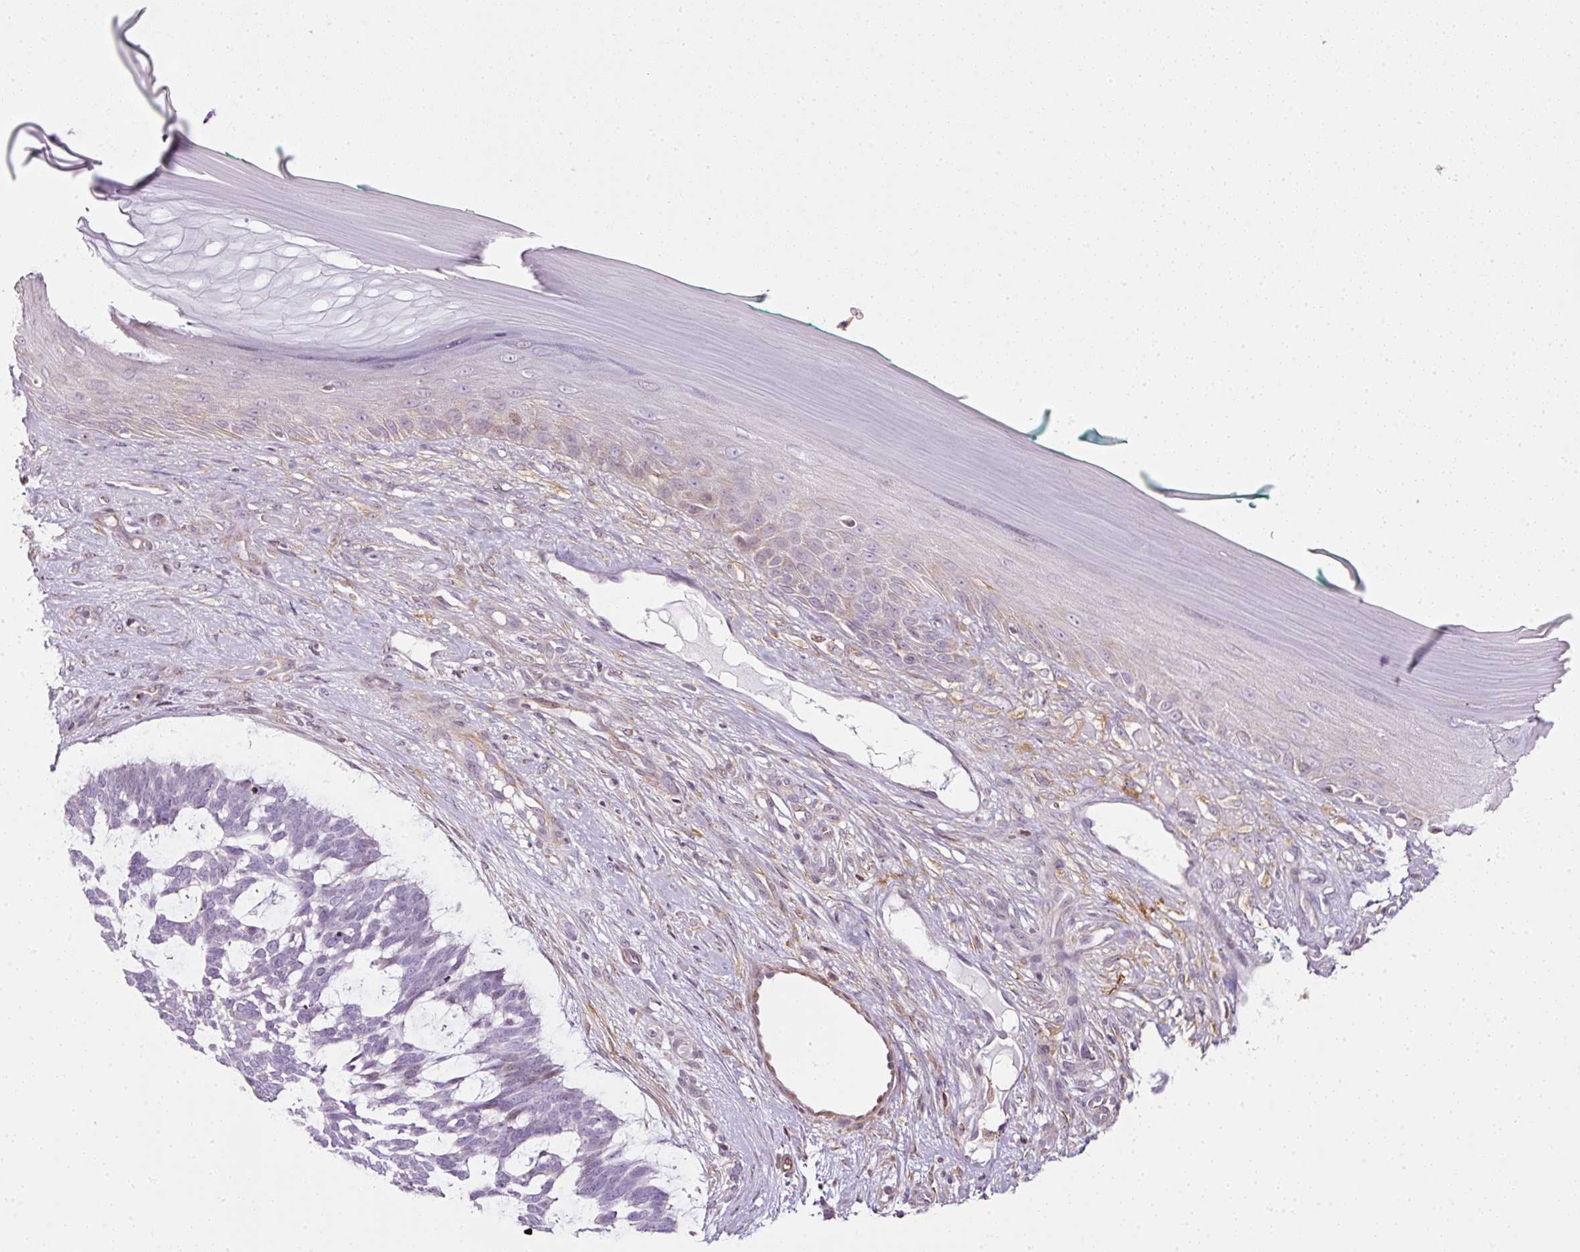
{"staining": {"intensity": "negative", "quantity": "none", "location": "none"}, "tissue": "skin cancer", "cell_type": "Tumor cells", "image_type": "cancer", "snomed": [{"axis": "morphology", "description": "Basal cell carcinoma"}, {"axis": "topography", "description": "Skin"}], "caption": "Tumor cells are negative for protein expression in human basal cell carcinoma (skin).", "gene": "SCNM1", "patient": {"sex": "male", "age": 88}}